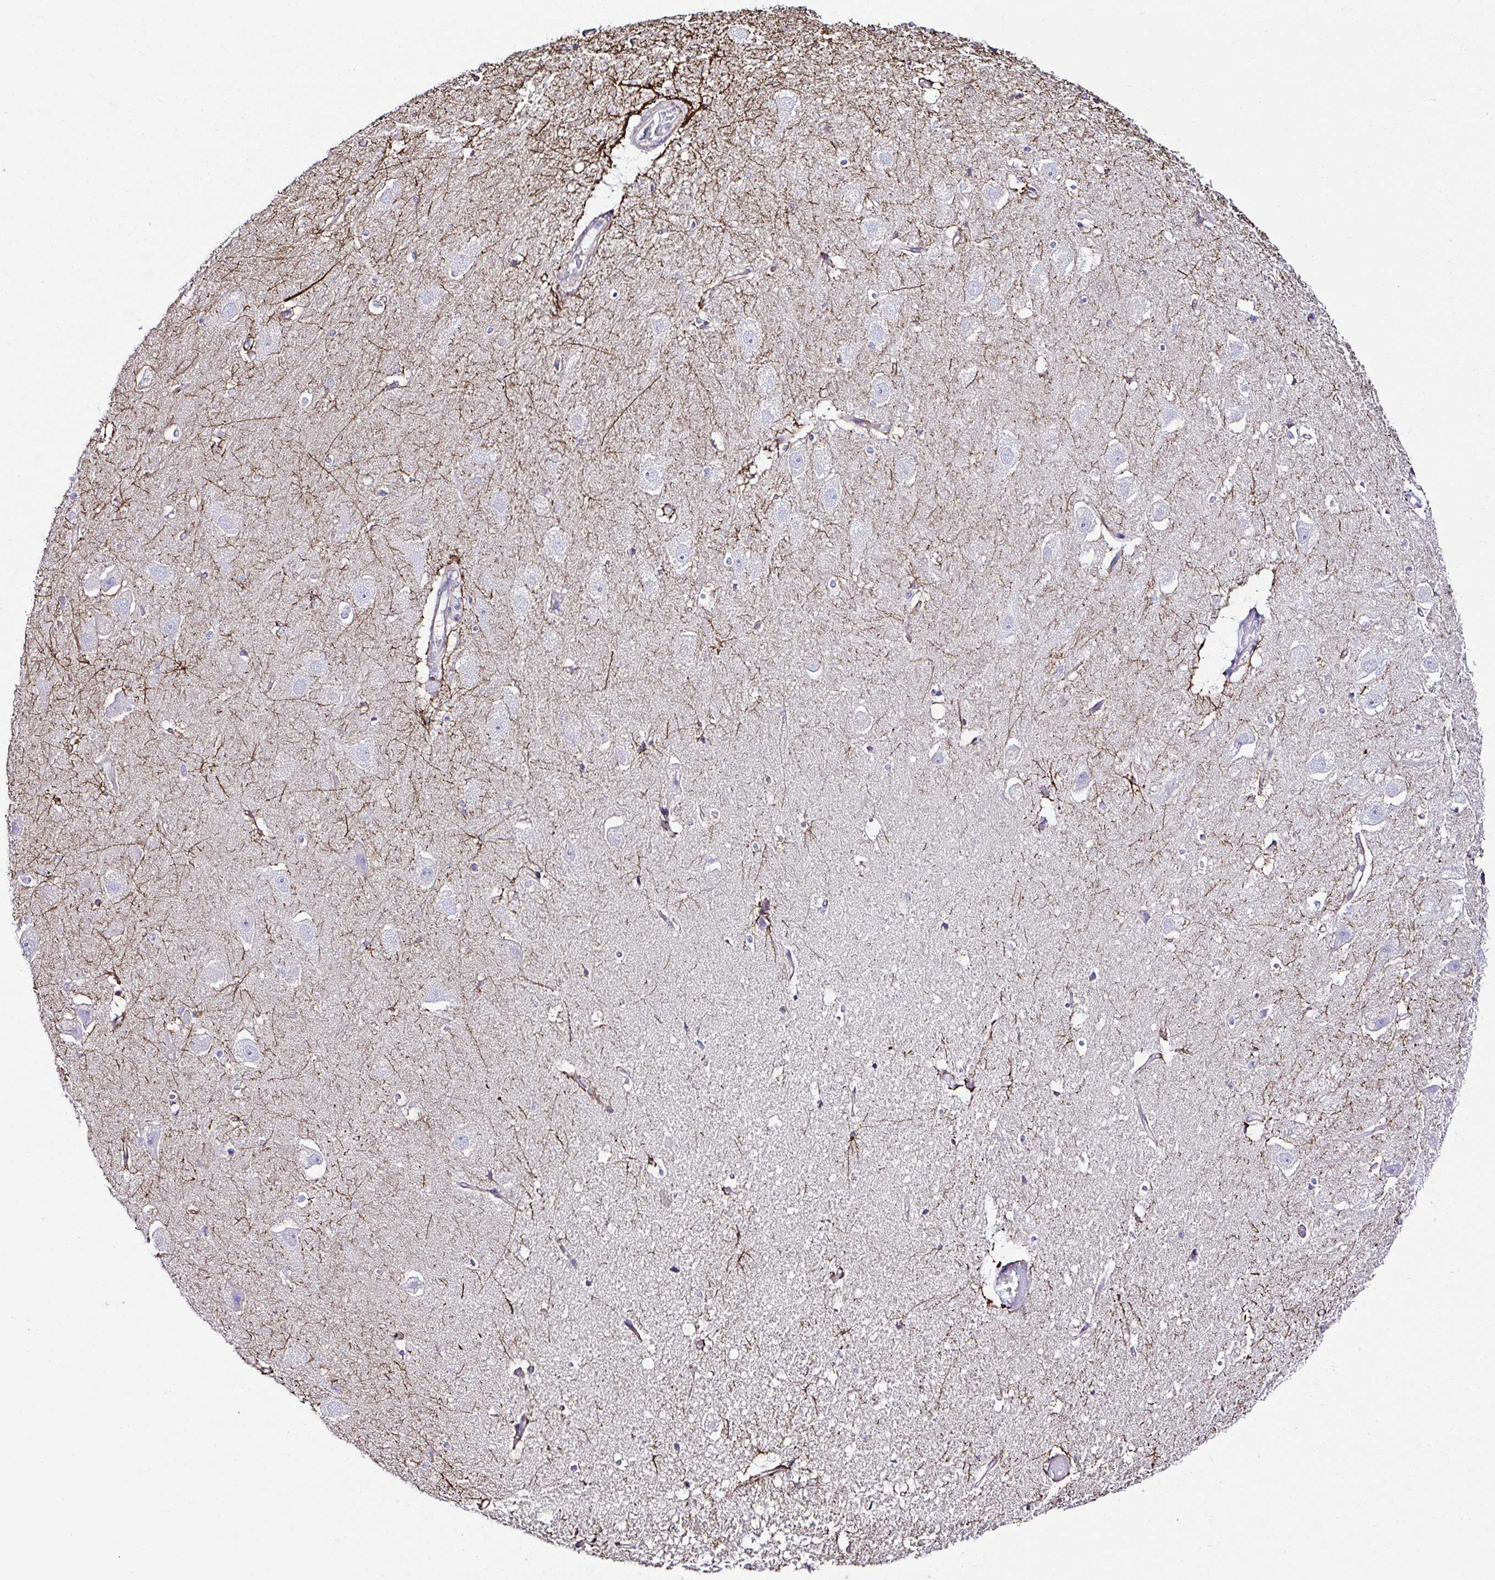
{"staining": {"intensity": "negative", "quantity": "none", "location": "none"}, "tissue": "hippocampus", "cell_type": "Glial cells", "image_type": "normal", "snomed": [{"axis": "morphology", "description": "Normal tissue, NOS"}, {"axis": "topography", "description": "Hippocampus"}], "caption": "Glial cells show no significant protein positivity in benign hippocampus.", "gene": "OR4P4", "patient": {"sex": "male", "age": 63}}